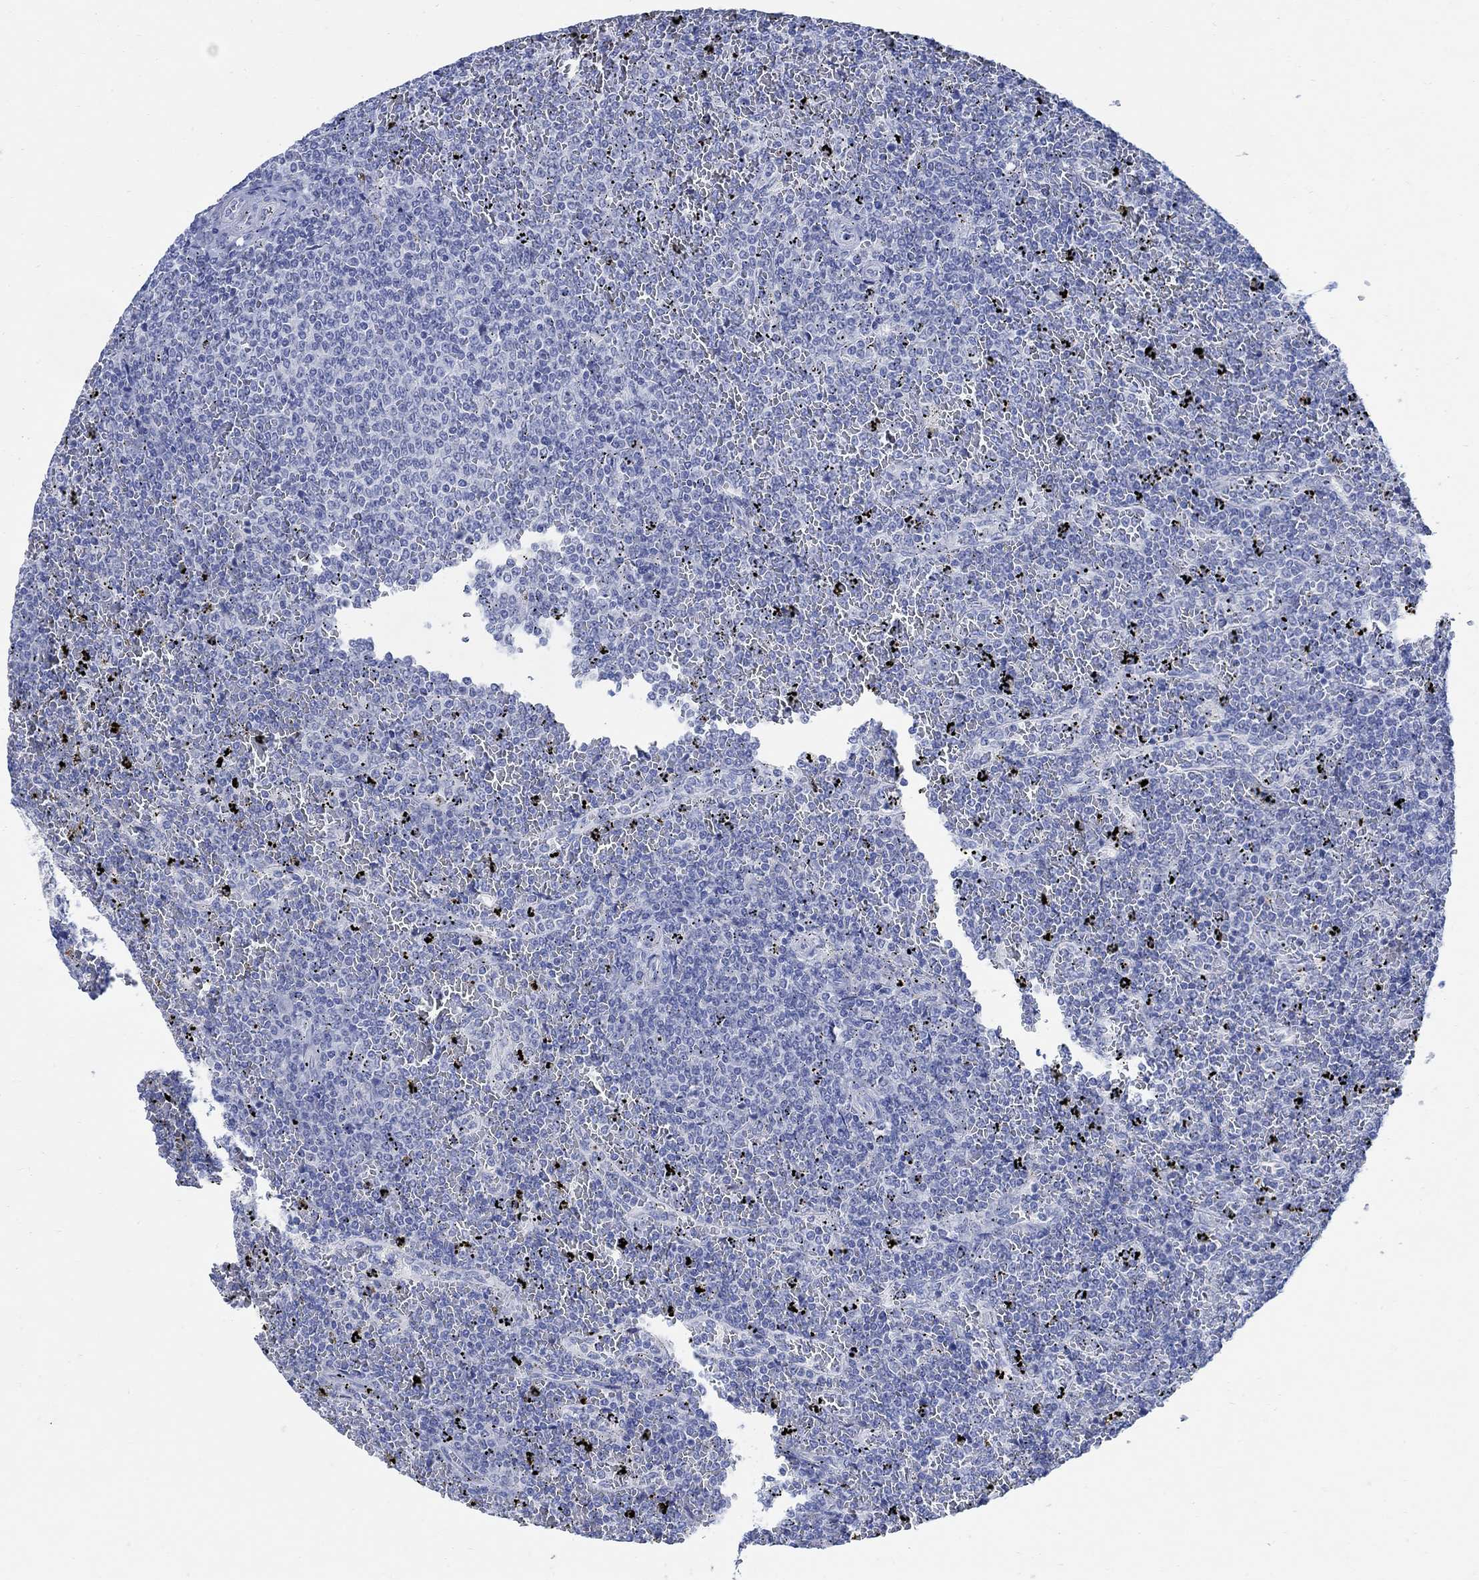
{"staining": {"intensity": "negative", "quantity": "none", "location": "none"}, "tissue": "lymphoma", "cell_type": "Tumor cells", "image_type": "cancer", "snomed": [{"axis": "morphology", "description": "Malignant lymphoma, non-Hodgkin's type, Low grade"}, {"axis": "topography", "description": "Spleen"}], "caption": "The histopathology image shows no significant positivity in tumor cells of low-grade malignant lymphoma, non-Hodgkin's type.", "gene": "CAMK2N1", "patient": {"sex": "female", "age": 77}}